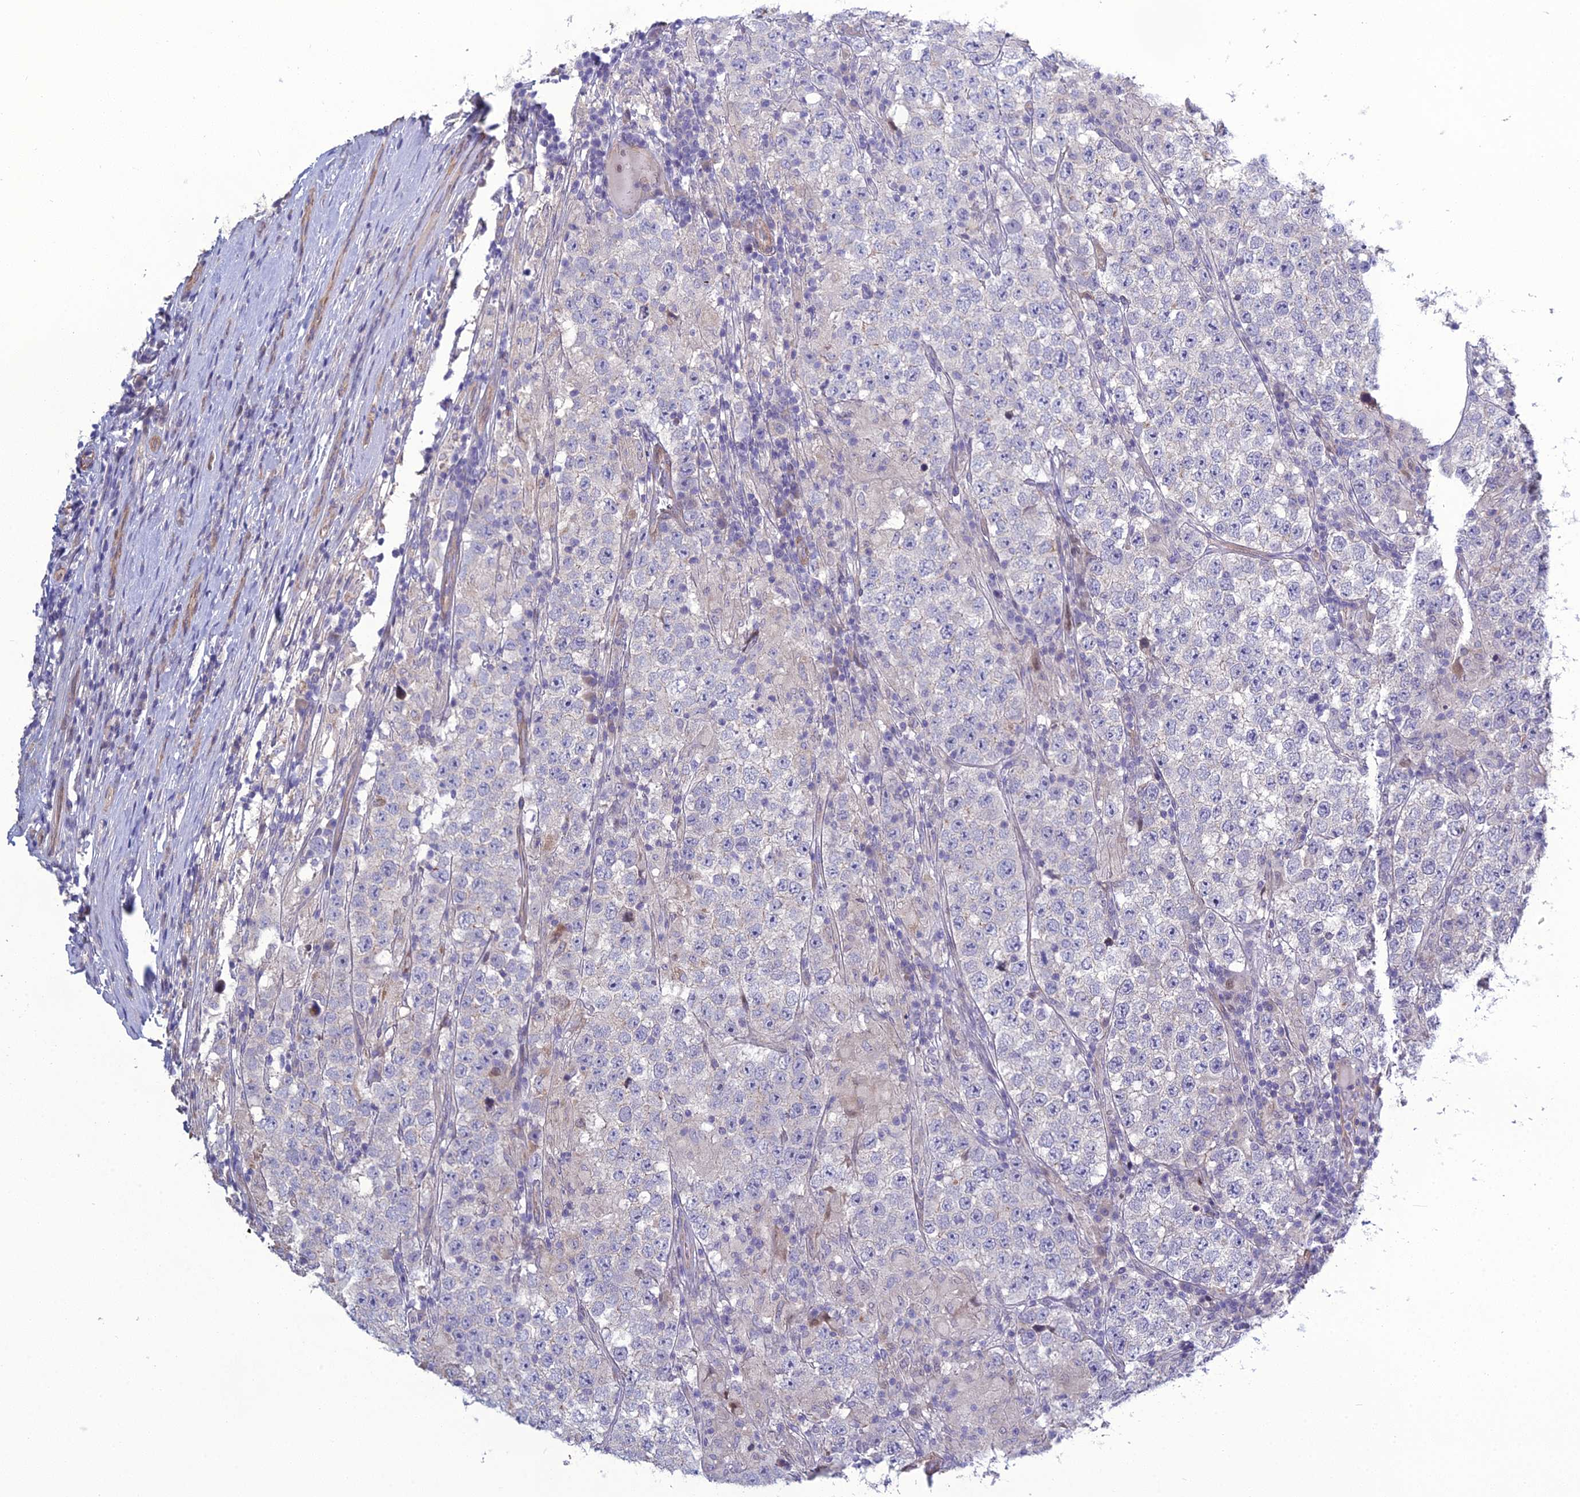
{"staining": {"intensity": "negative", "quantity": "none", "location": "none"}, "tissue": "testis cancer", "cell_type": "Tumor cells", "image_type": "cancer", "snomed": [{"axis": "morphology", "description": "Normal tissue, NOS"}, {"axis": "morphology", "description": "Urothelial carcinoma, High grade"}, {"axis": "morphology", "description": "Seminoma, NOS"}, {"axis": "morphology", "description": "Carcinoma, Embryonal, NOS"}, {"axis": "topography", "description": "Urinary bladder"}, {"axis": "topography", "description": "Testis"}], "caption": "The photomicrograph exhibits no staining of tumor cells in testis cancer (high-grade urothelial carcinoma).", "gene": "LZTS2", "patient": {"sex": "male", "age": 41}}